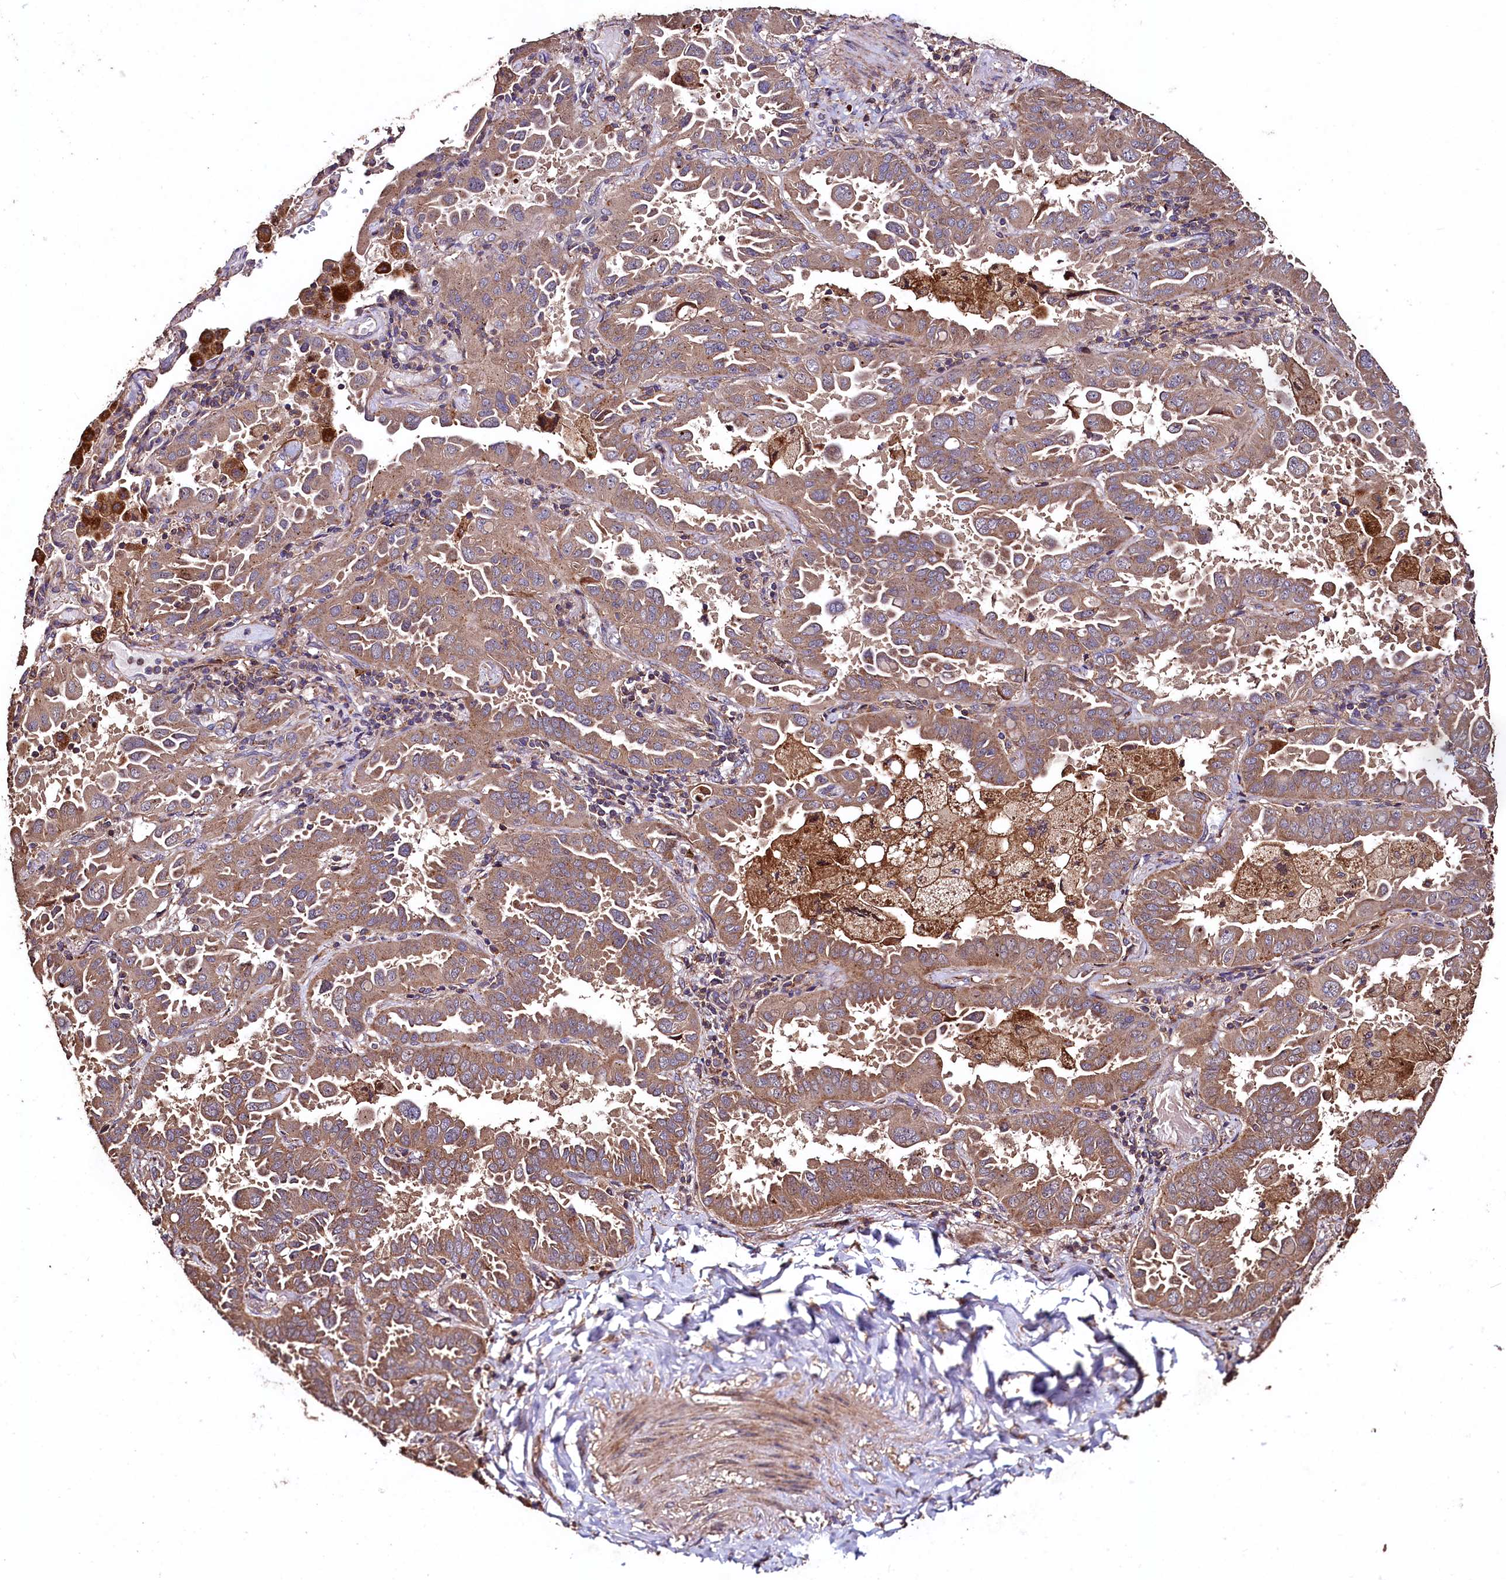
{"staining": {"intensity": "moderate", "quantity": ">75%", "location": "cytoplasmic/membranous"}, "tissue": "lung cancer", "cell_type": "Tumor cells", "image_type": "cancer", "snomed": [{"axis": "morphology", "description": "Adenocarcinoma, NOS"}, {"axis": "topography", "description": "Lung"}], "caption": "Immunohistochemistry (IHC) (DAB (3,3'-diaminobenzidine)) staining of lung adenocarcinoma displays moderate cytoplasmic/membranous protein positivity in approximately >75% of tumor cells. The staining was performed using DAB, with brown indicating positive protein expression. Nuclei are stained blue with hematoxylin.", "gene": "TMEM98", "patient": {"sex": "male", "age": 64}}